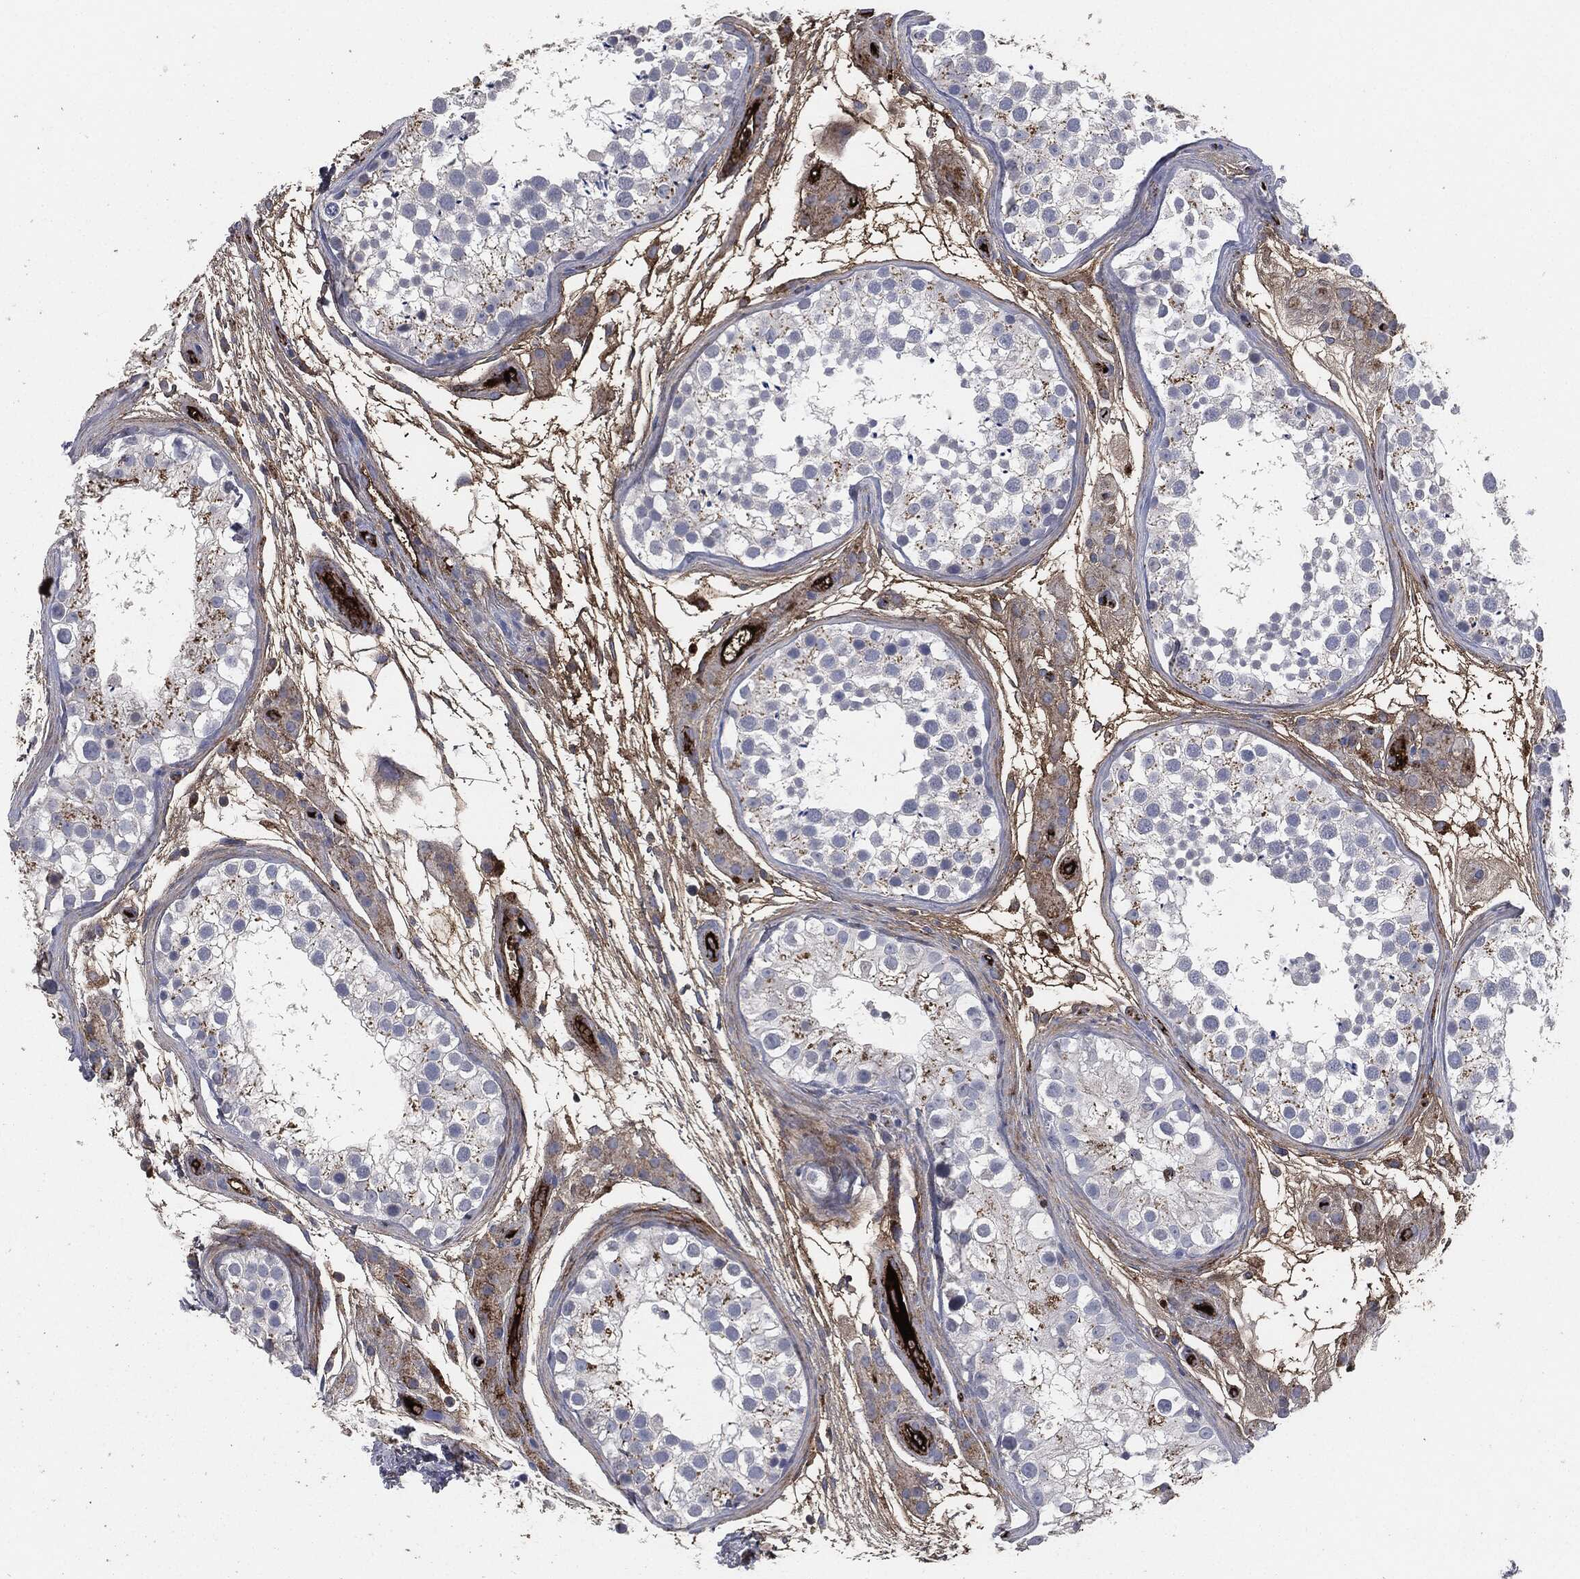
{"staining": {"intensity": "negative", "quantity": "none", "location": "none"}, "tissue": "testis", "cell_type": "Cells in seminiferous ducts", "image_type": "normal", "snomed": [{"axis": "morphology", "description": "Normal tissue, NOS"}, {"axis": "topography", "description": "Testis"}], "caption": "Cells in seminiferous ducts show no significant protein positivity in normal testis.", "gene": "APOB", "patient": {"sex": "male", "age": 31}}